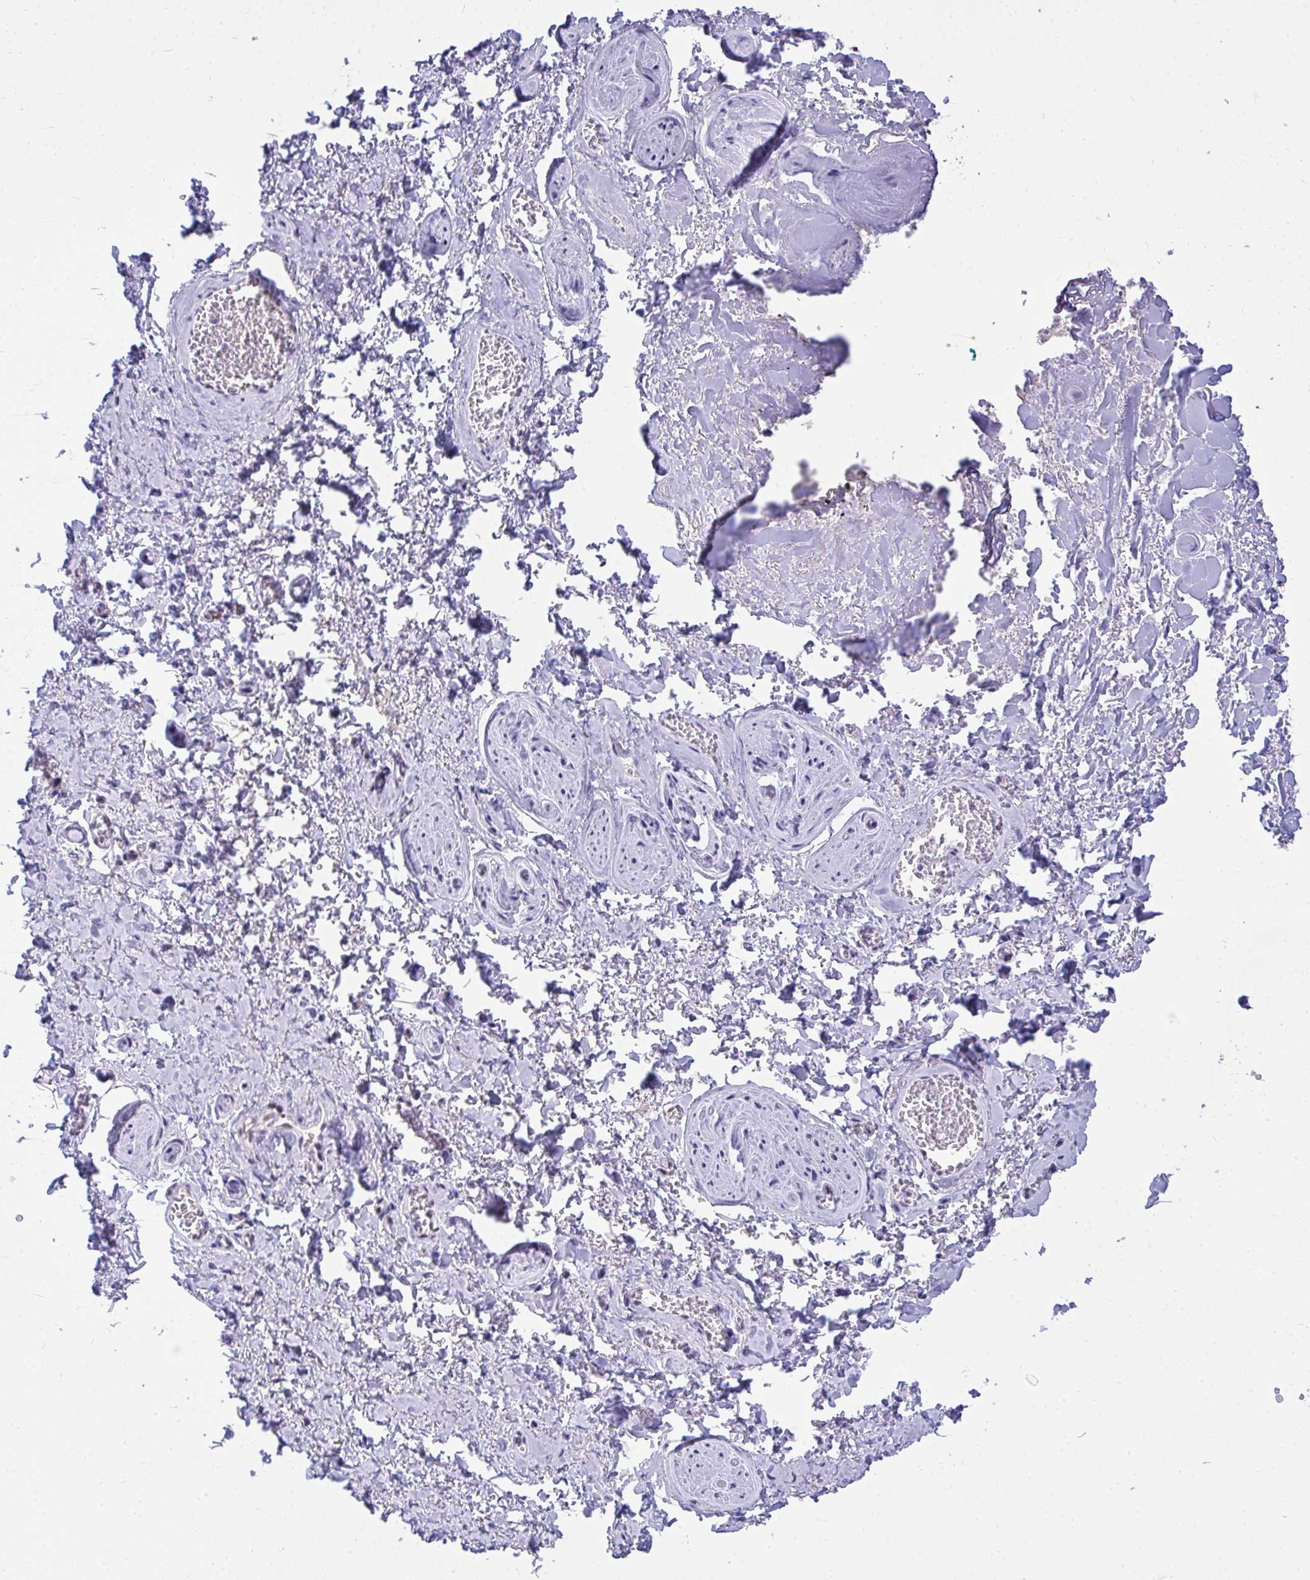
{"staining": {"intensity": "negative", "quantity": "none", "location": "none"}, "tissue": "adipose tissue", "cell_type": "Adipocytes", "image_type": "normal", "snomed": [{"axis": "morphology", "description": "Normal tissue, NOS"}, {"axis": "topography", "description": "Vulva"}, {"axis": "topography", "description": "Peripheral nerve tissue"}], "caption": "Adipocytes show no significant protein staining in normal adipose tissue. Nuclei are stained in blue.", "gene": "TEAD4", "patient": {"sex": "female", "age": 66}}